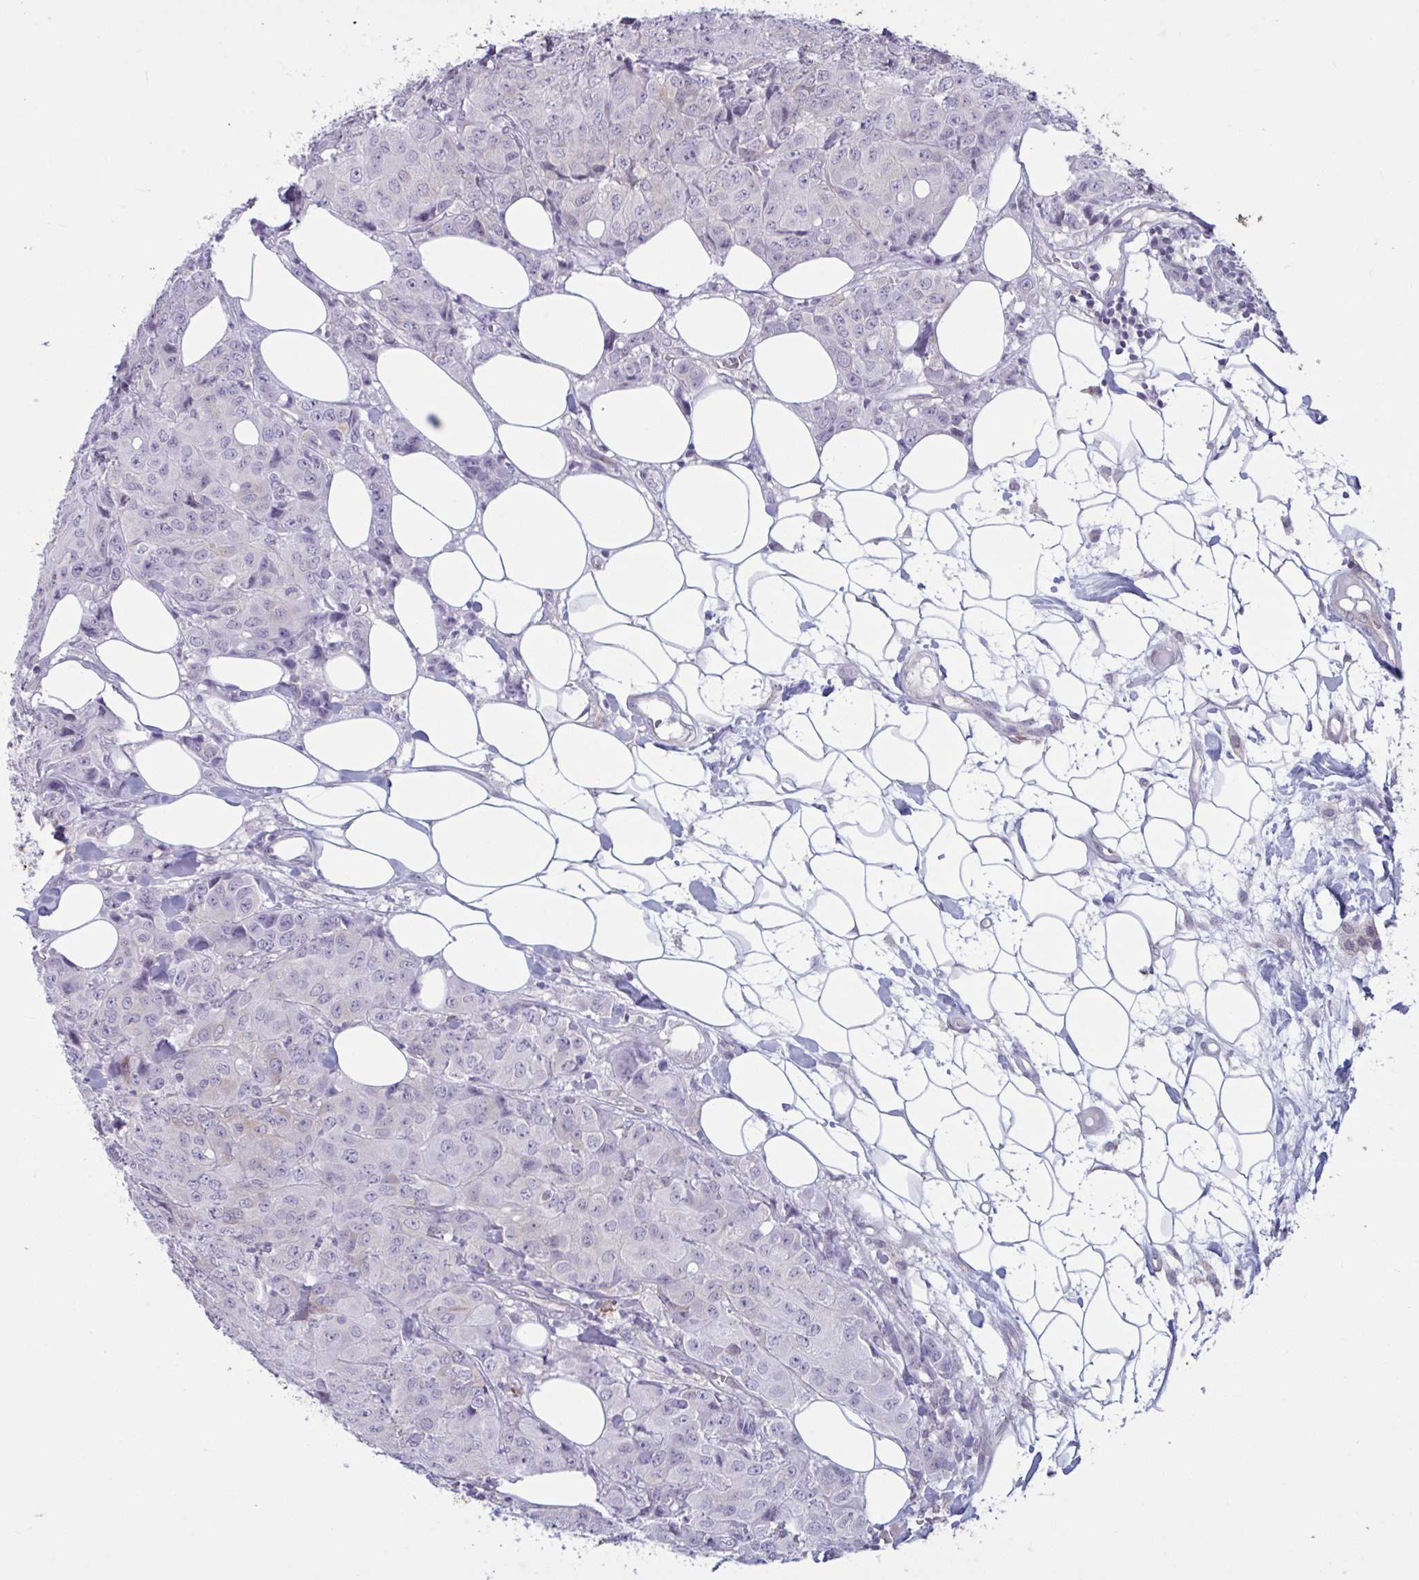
{"staining": {"intensity": "negative", "quantity": "none", "location": "none"}, "tissue": "breast cancer", "cell_type": "Tumor cells", "image_type": "cancer", "snomed": [{"axis": "morphology", "description": "Duct carcinoma"}, {"axis": "topography", "description": "Breast"}], "caption": "Immunohistochemistry (IHC) image of human breast cancer stained for a protein (brown), which shows no positivity in tumor cells.", "gene": "TBC1D4", "patient": {"sex": "female", "age": 43}}